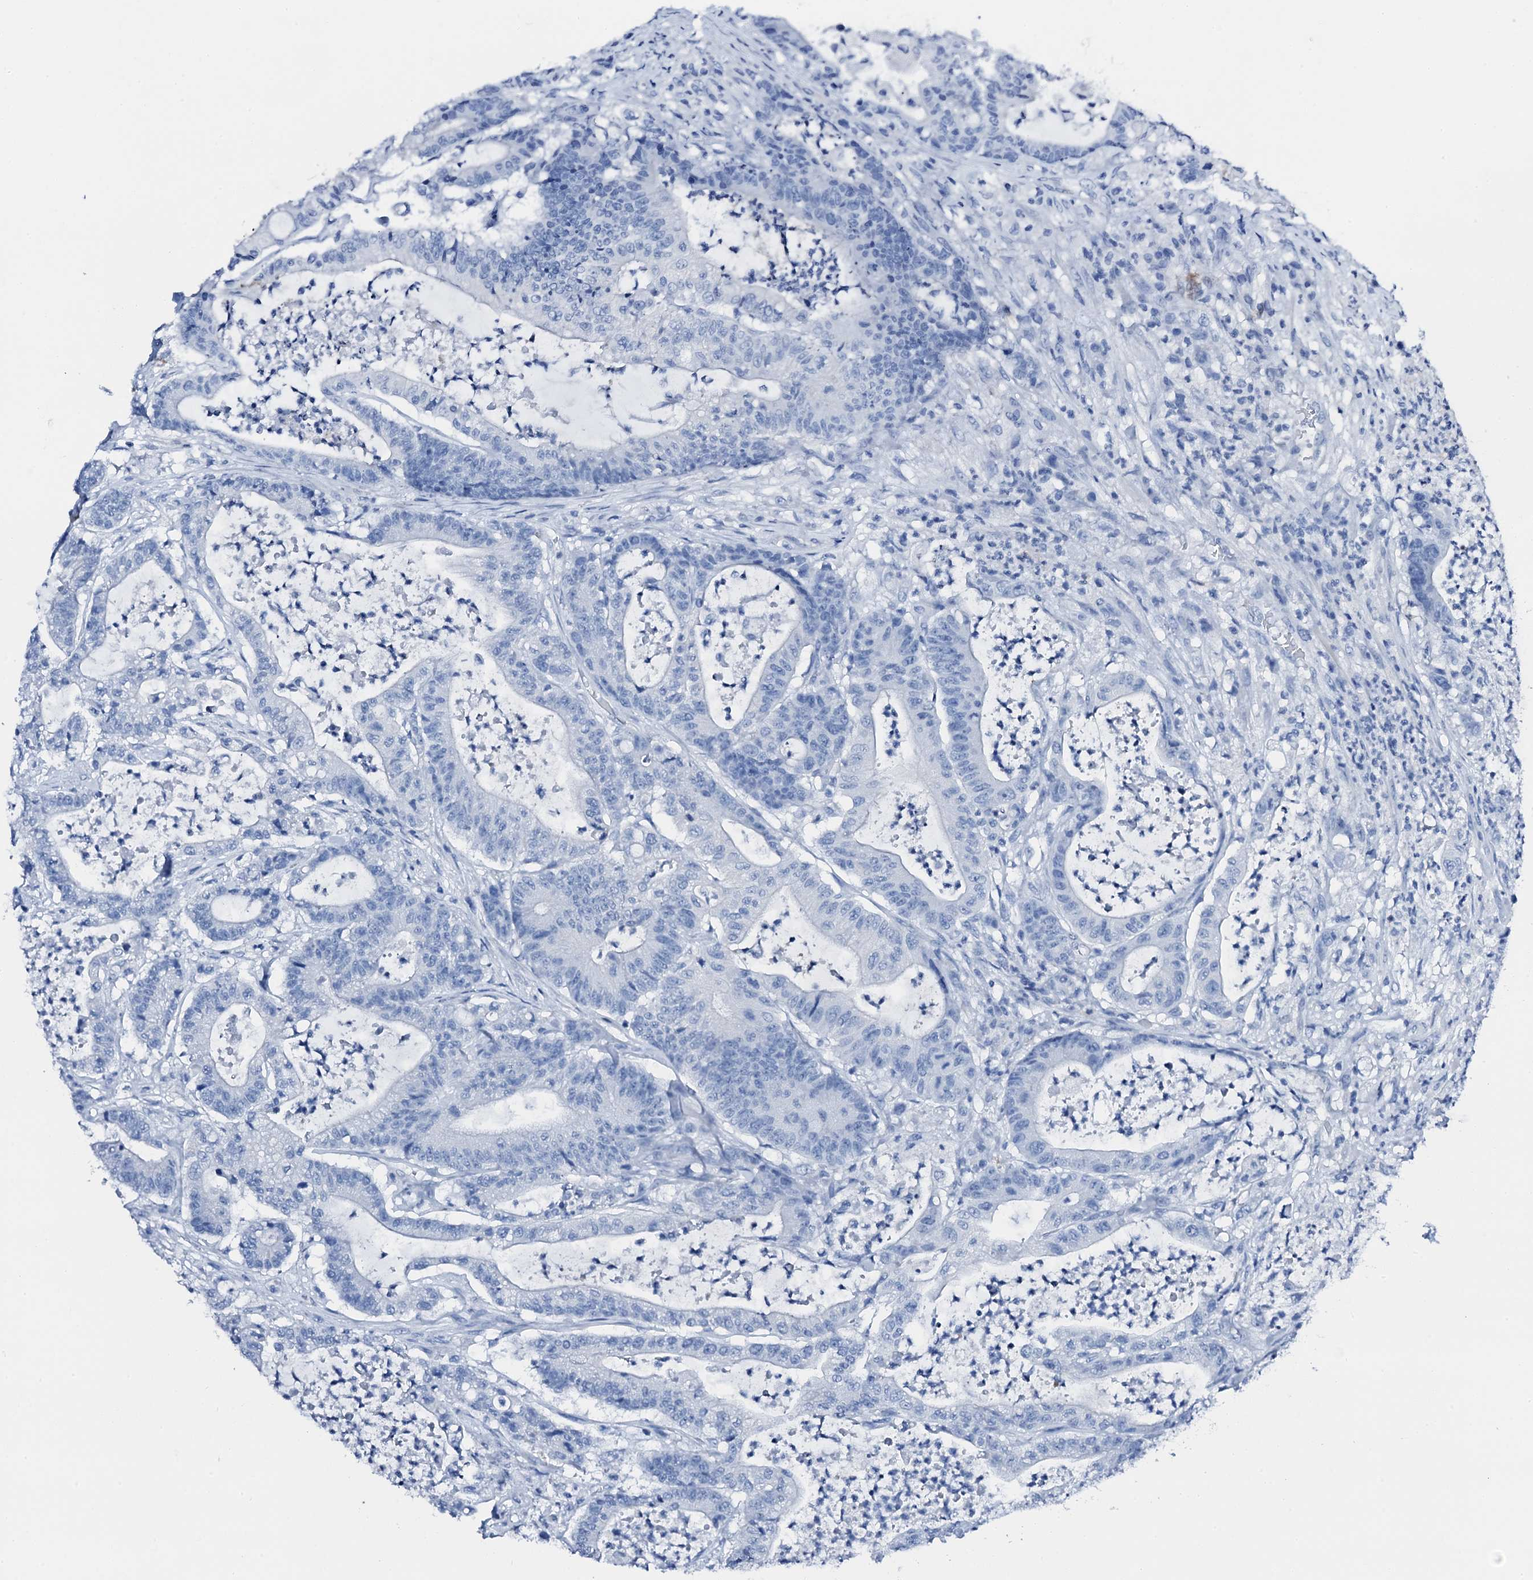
{"staining": {"intensity": "negative", "quantity": "none", "location": "none"}, "tissue": "colorectal cancer", "cell_type": "Tumor cells", "image_type": "cancer", "snomed": [{"axis": "morphology", "description": "Adenocarcinoma, NOS"}, {"axis": "topography", "description": "Colon"}], "caption": "There is no significant staining in tumor cells of colorectal cancer.", "gene": "PTH", "patient": {"sex": "female", "age": 84}}